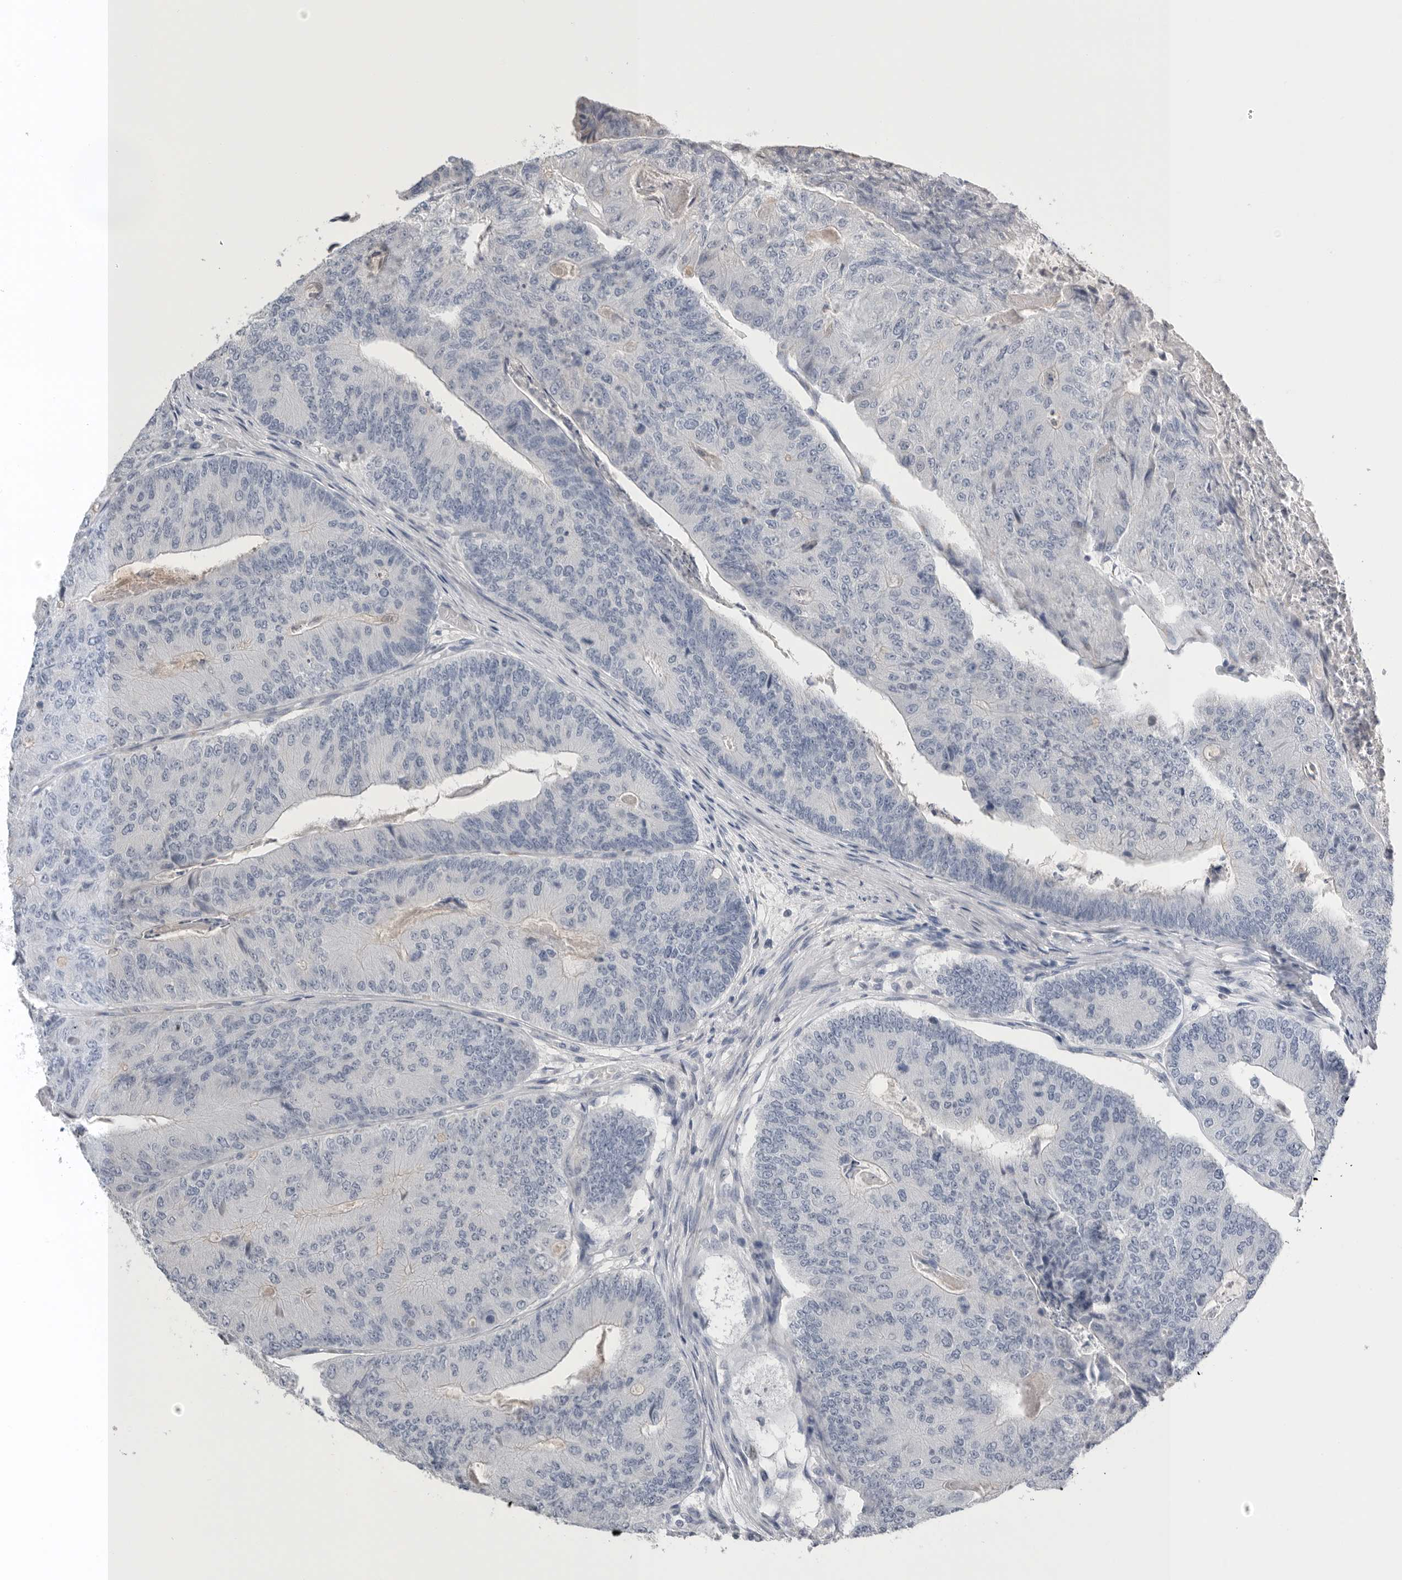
{"staining": {"intensity": "negative", "quantity": "none", "location": "none"}, "tissue": "colorectal cancer", "cell_type": "Tumor cells", "image_type": "cancer", "snomed": [{"axis": "morphology", "description": "Adenocarcinoma, NOS"}, {"axis": "topography", "description": "Colon"}], "caption": "Tumor cells show no significant protein expression in colorectal cancer.", "gene": "TIMP1", "patient": {"sex": "female", "age": 67}}